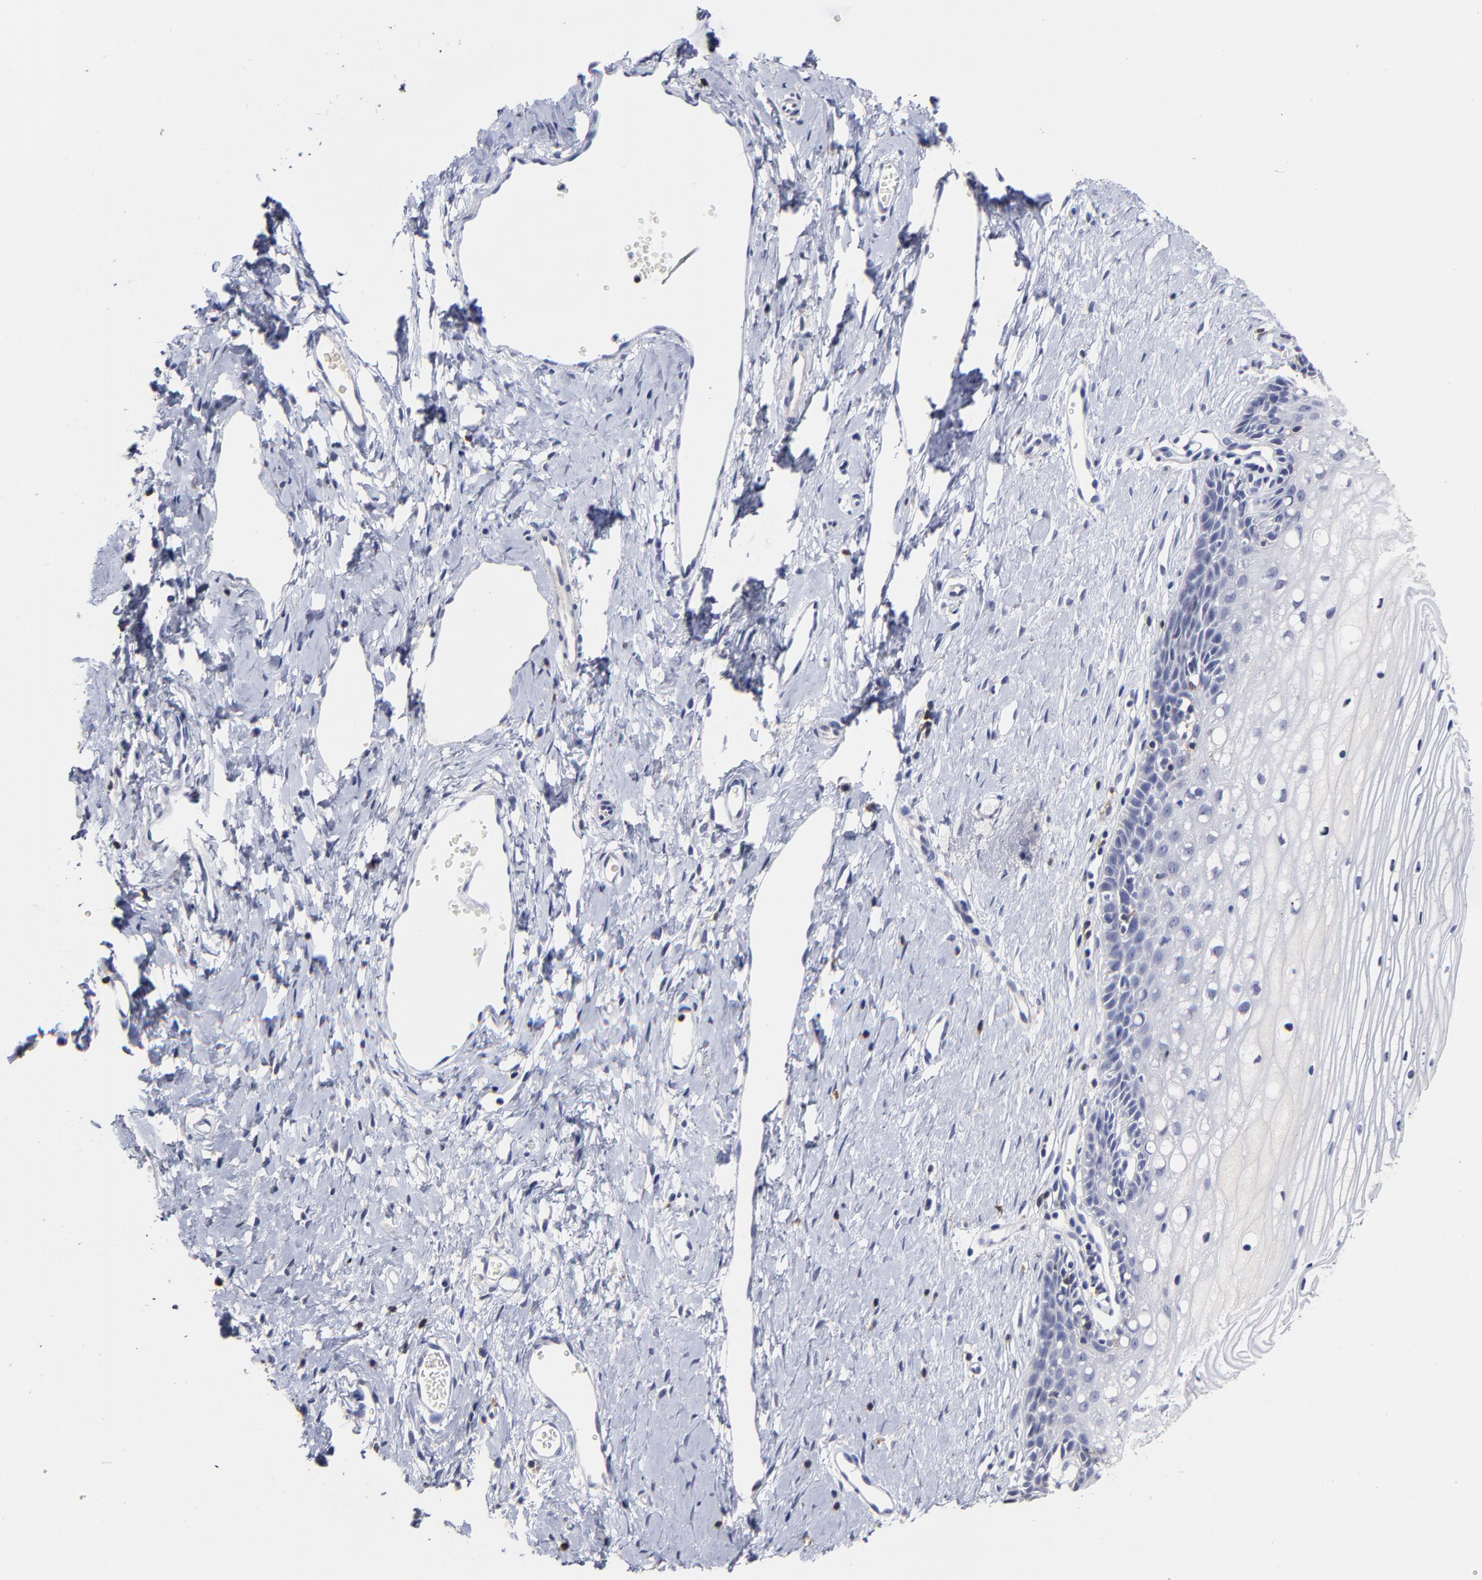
{"staining": {"intensity": "negative", "quantity": "none", "location": "none"}, "tissue": "cervix", "cell_type": "Glandular cells", "image_type": "normal", "snomed": [{"axis": "morphology", "description": "Normal tissue, NOS"}, {"axis": "topography", "description": "Cervix"}], "caption": "A high-resolution histopathology image shows IHC staining of normal cervix, which shows no significant positivity in glandular cells.", "gene": "TRAT1", "patient": {"sex": "female", "age": 40}}